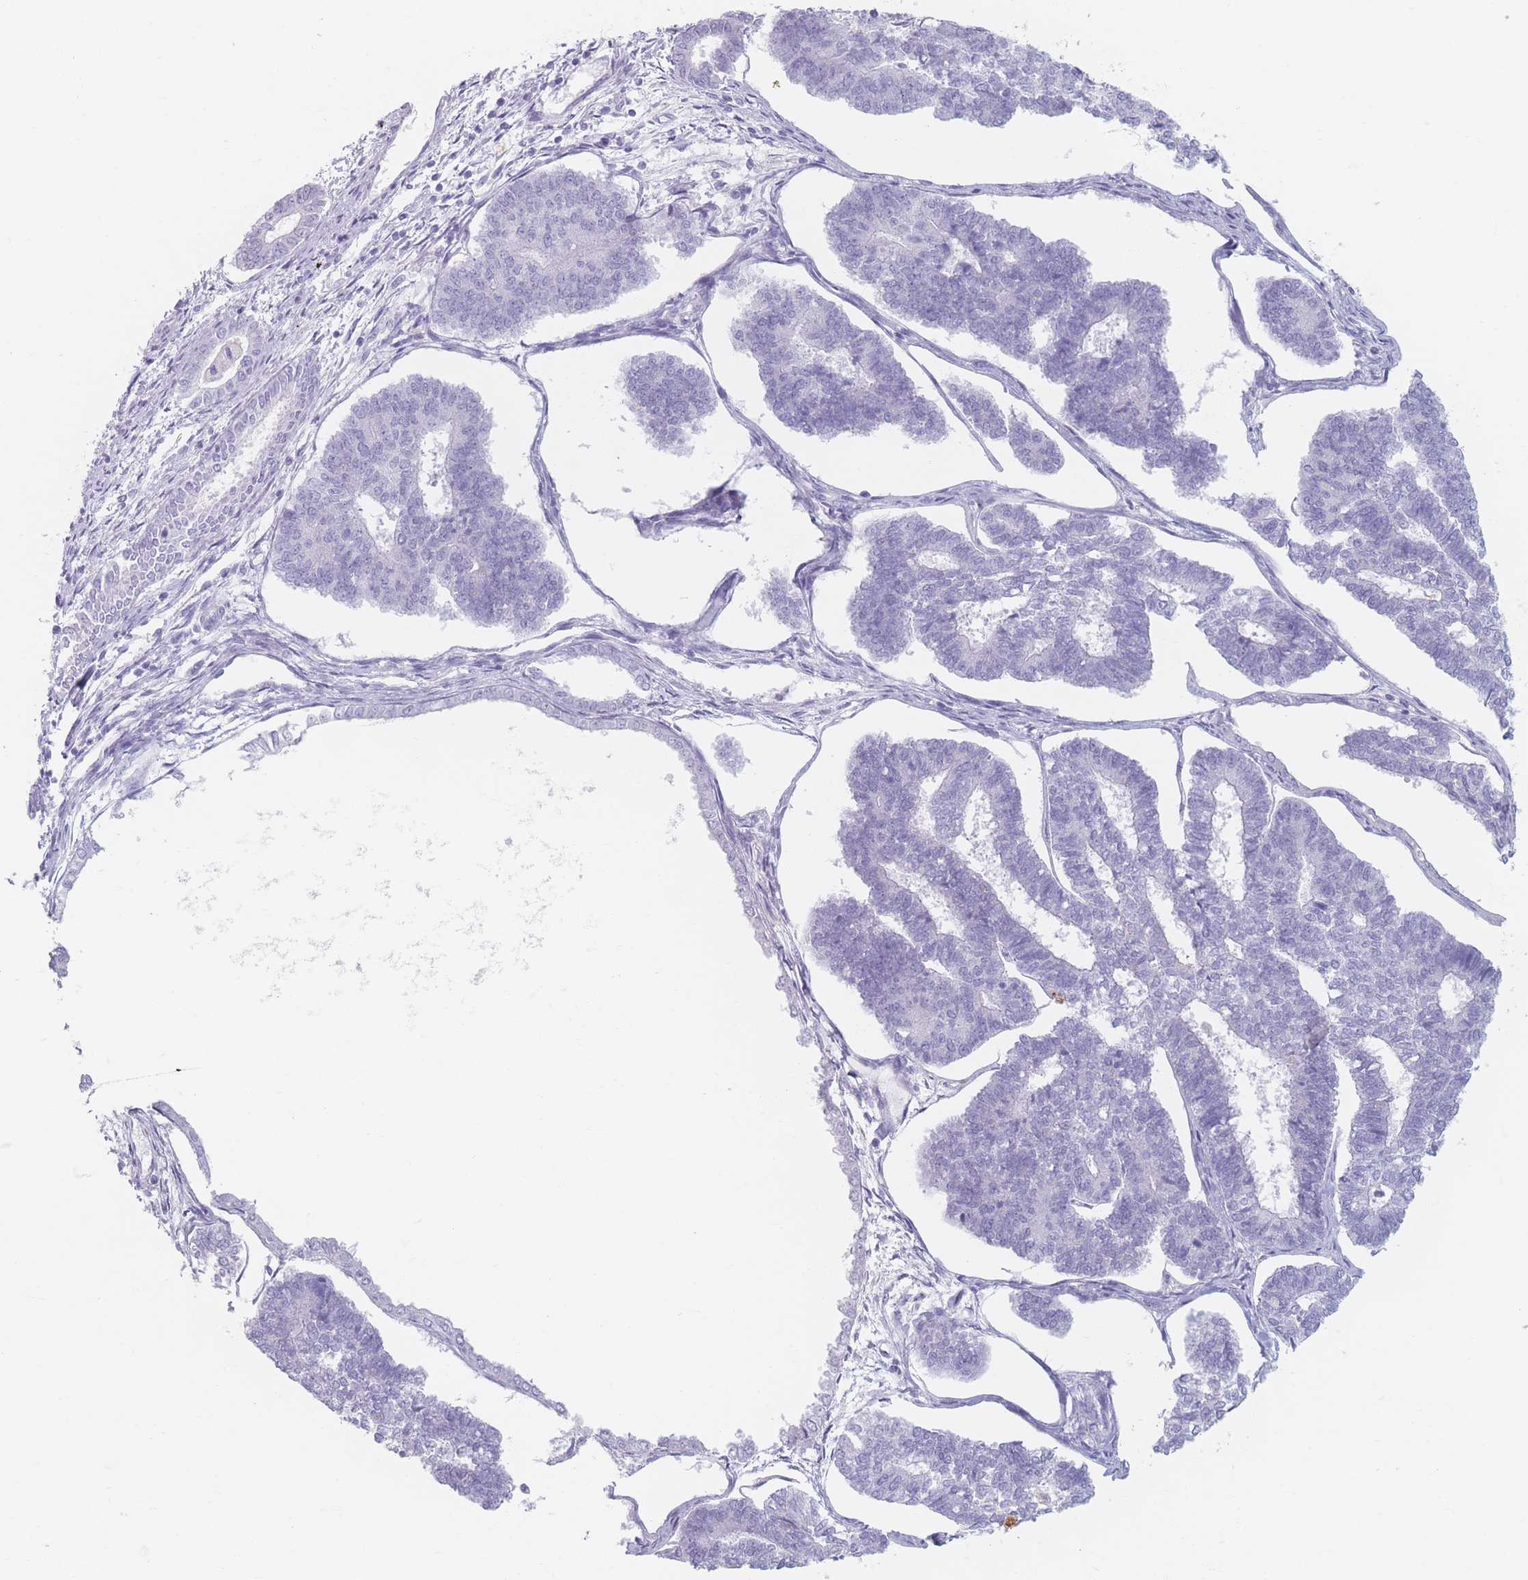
{"staining": {"intensity": "negative", "quantity": "none", "location": "none"}, "tissue": "endometrial cancer", "cell_type": "Tumor cells", "image_type": "cancer", "snomed": [{"axis": "morphology", "description": "Adenocarcinoma, NOS"}, {"axis": "topography", "description": "Endometrium"}], "caption": "Protein analysis of adenocarcinoma (endometrial) displays no significant expression in tumor cells.", "gene": "PIGM", "patient": {"sex": "female", "age": 70}}